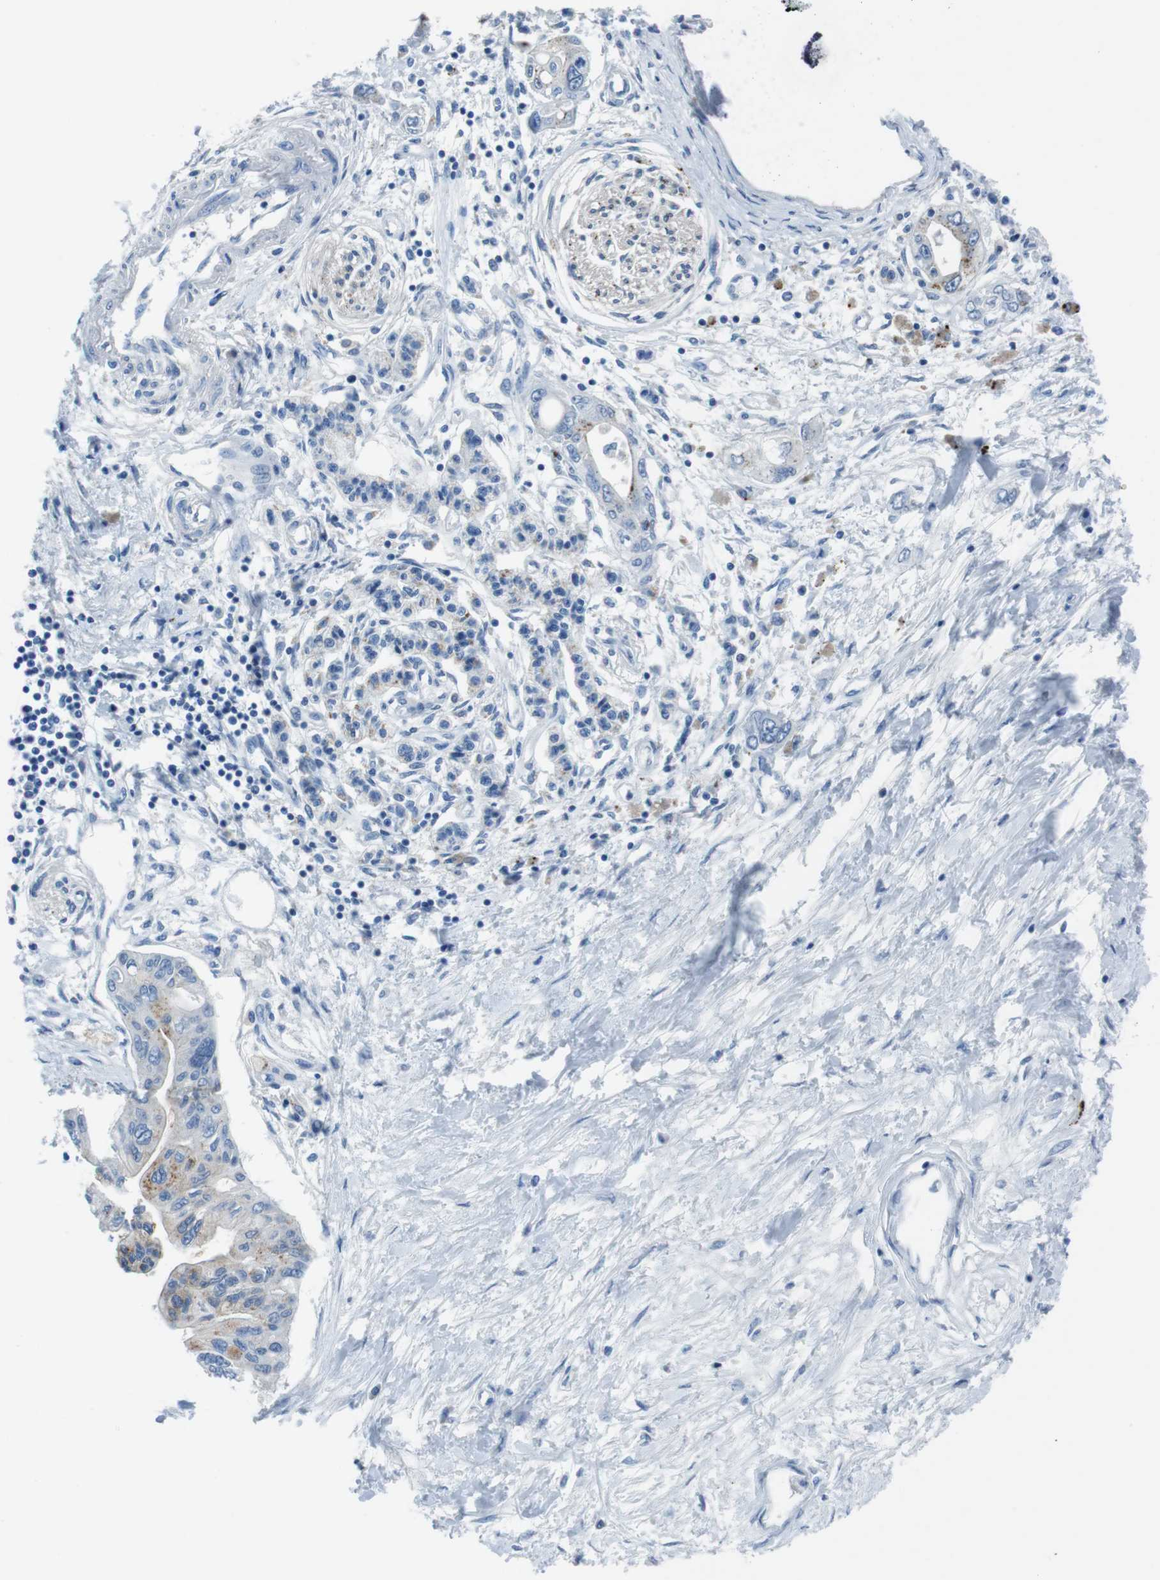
{"staining": {"intensity": "weak", "quantity": "<25%", "location": "cytoplasmic/membranous"}, "tissue": "pancreatic cancer", "cell_type": "Tumor cells", "image_type": "cancer", "snomed": [{"axis": "morphology", "description": "Adenocarcinoma, NOS"}, {"axis": "topography", "description": "Pancreas"}], "caption": "This is an IHC micrograph of pancreatic cancer. There is no staining in tumor cells.", "gene": "TULP3", "patient": {"sex": "female", "age": 77}}